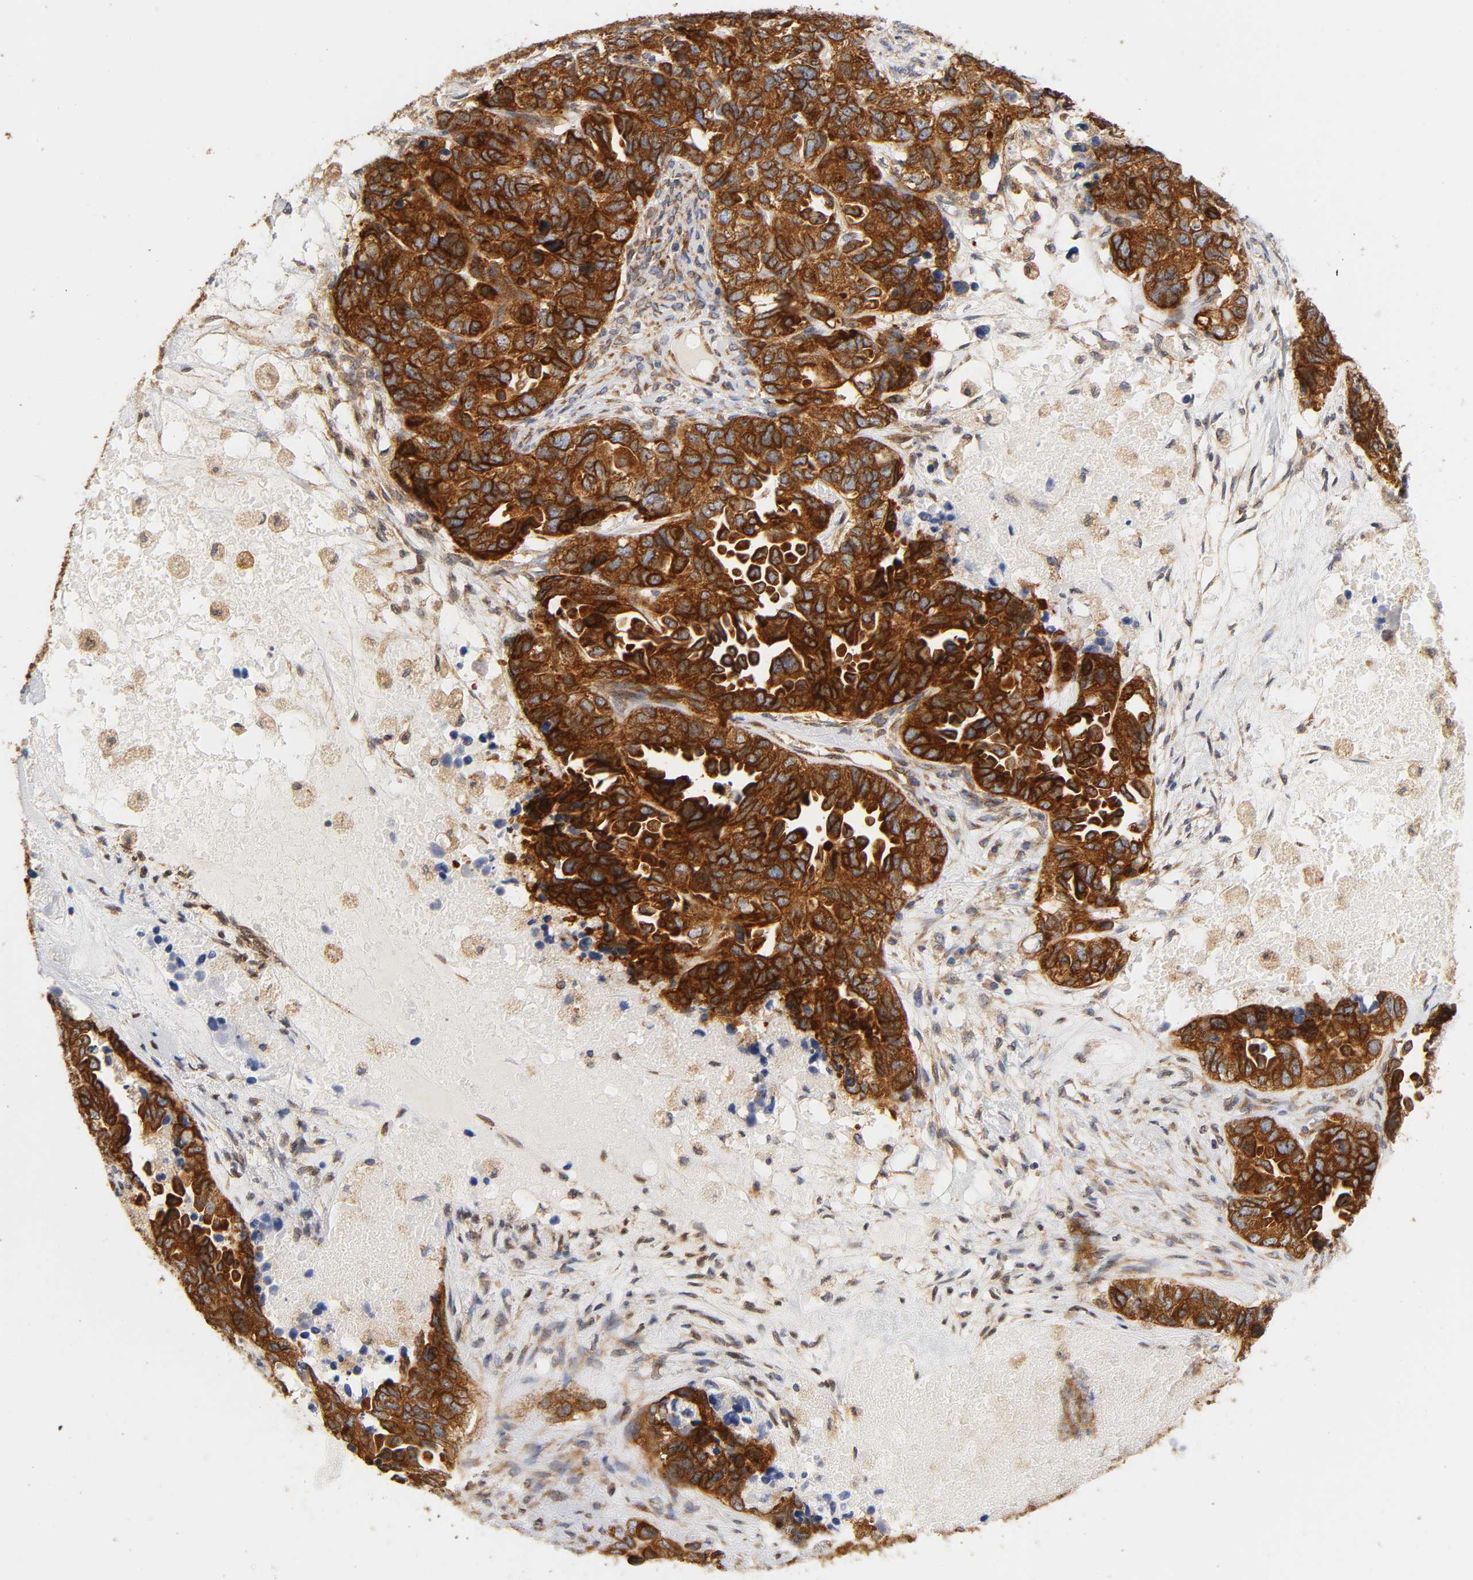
{"staining": {"intensity": "strong", "quantity": ">75%", "location": "cytoplasmic/membranous"}, "tissue": "ovarian cancer", "cell_type": "Tumor cells", "image_type": "cancer", "snomed": [{"axis": "morphology", "description": "Cystadenocarcinoma, serous, NOS"}, {"axis": "topography", "description": "Ovary"}], "caption": "Protein expression analysis of human ovarian serous cystadenocarcinoma reveals strong cytoplasmic/membranous staining in about >75% of tumor cells.", "gene": "POR", "patient": {"sex": "female", "age": 82}}